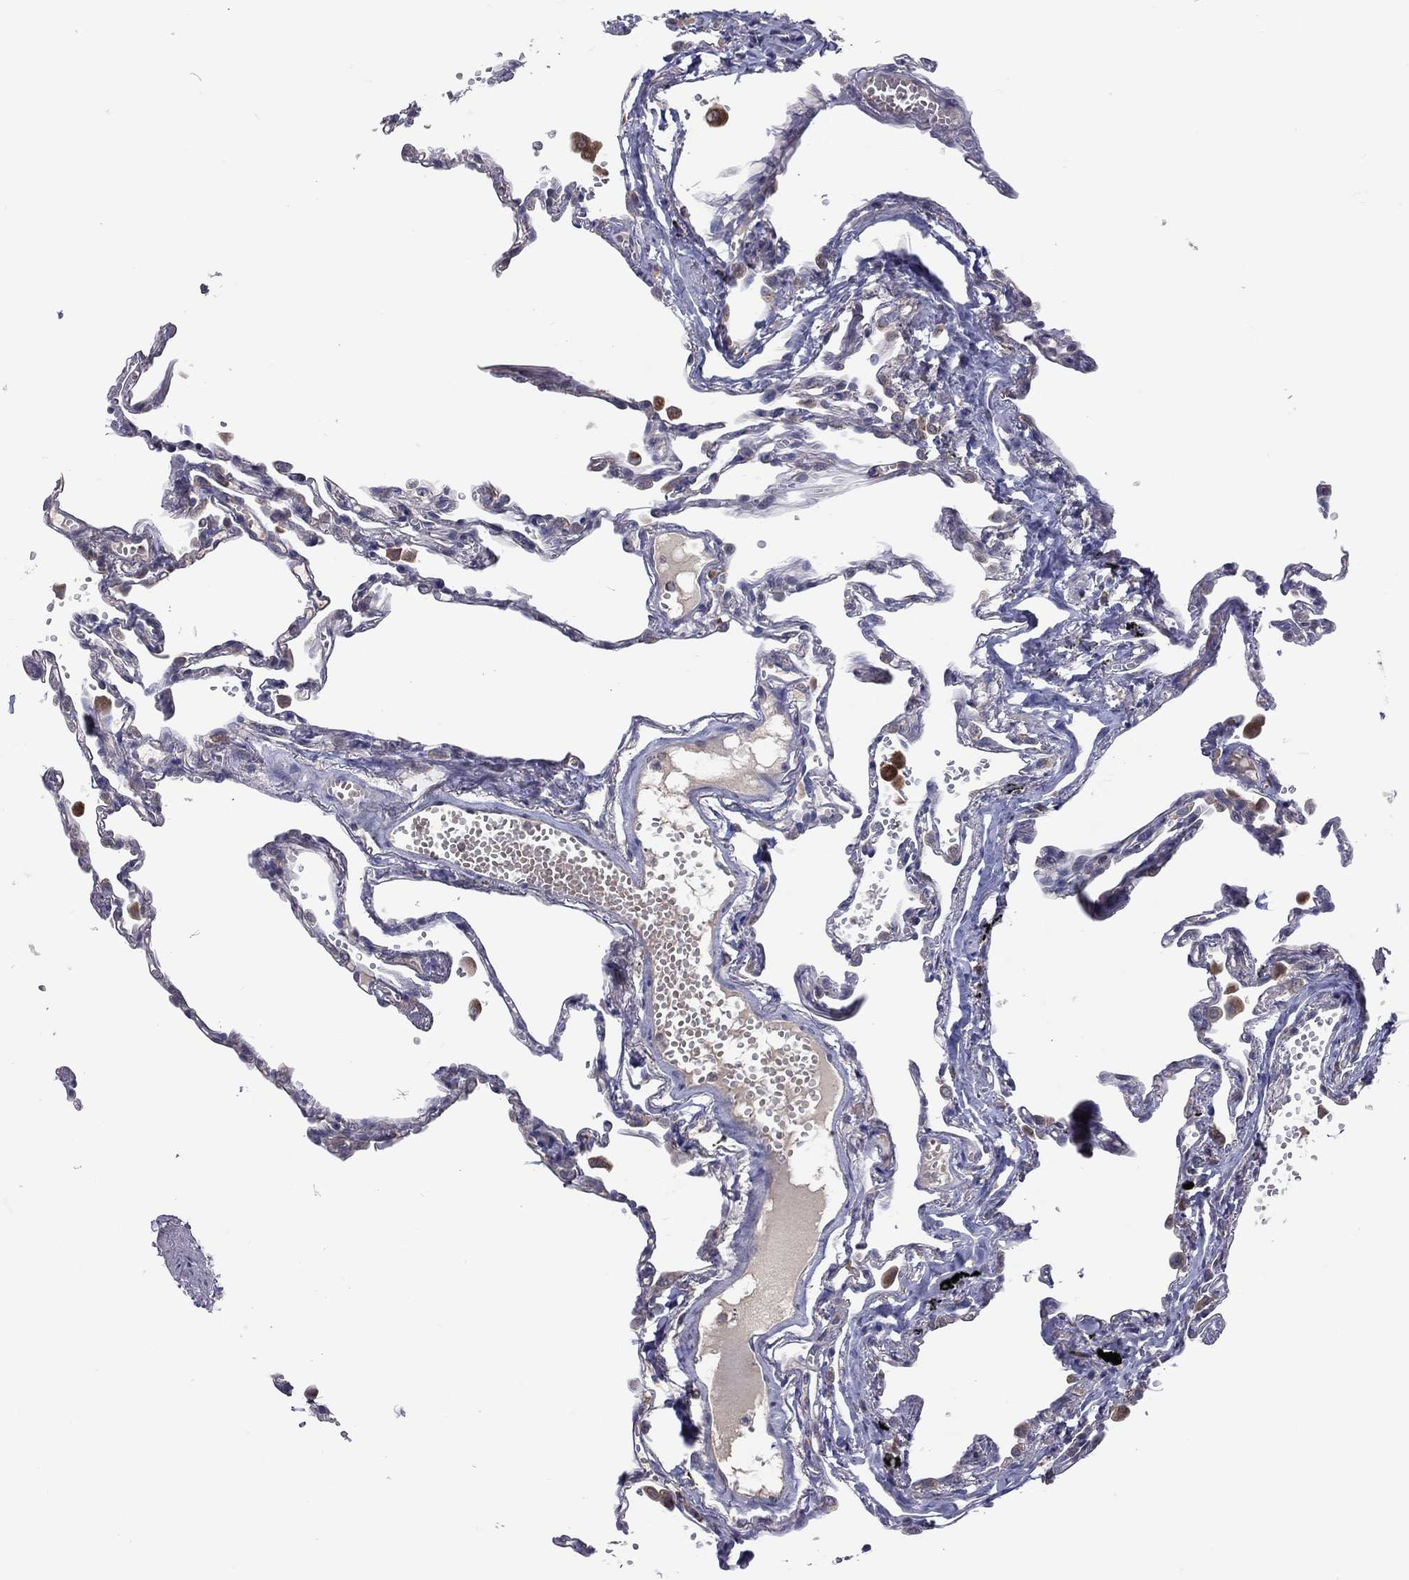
{"staining": {"intensity": "negative", "quantity": "none", "location": "none"}, "tissue": "lung", "cell_type": "Alveolar cells", "image_type": "normal", "snomed": [{"axis": "morphology", "description": "Normal tissue, NOS"}, {"axis": "topography", "description": "Lung"}], "caption": "This is a image of immunohistochemistry (IHC) staining of unremarkable lung, which shows no expression in alveolar cells. (Immunohistochemistry (ihc), brightfield microscopy, high magnification).", "gene": "STARD3", "patient": {"sex": "male", "age": 78}}